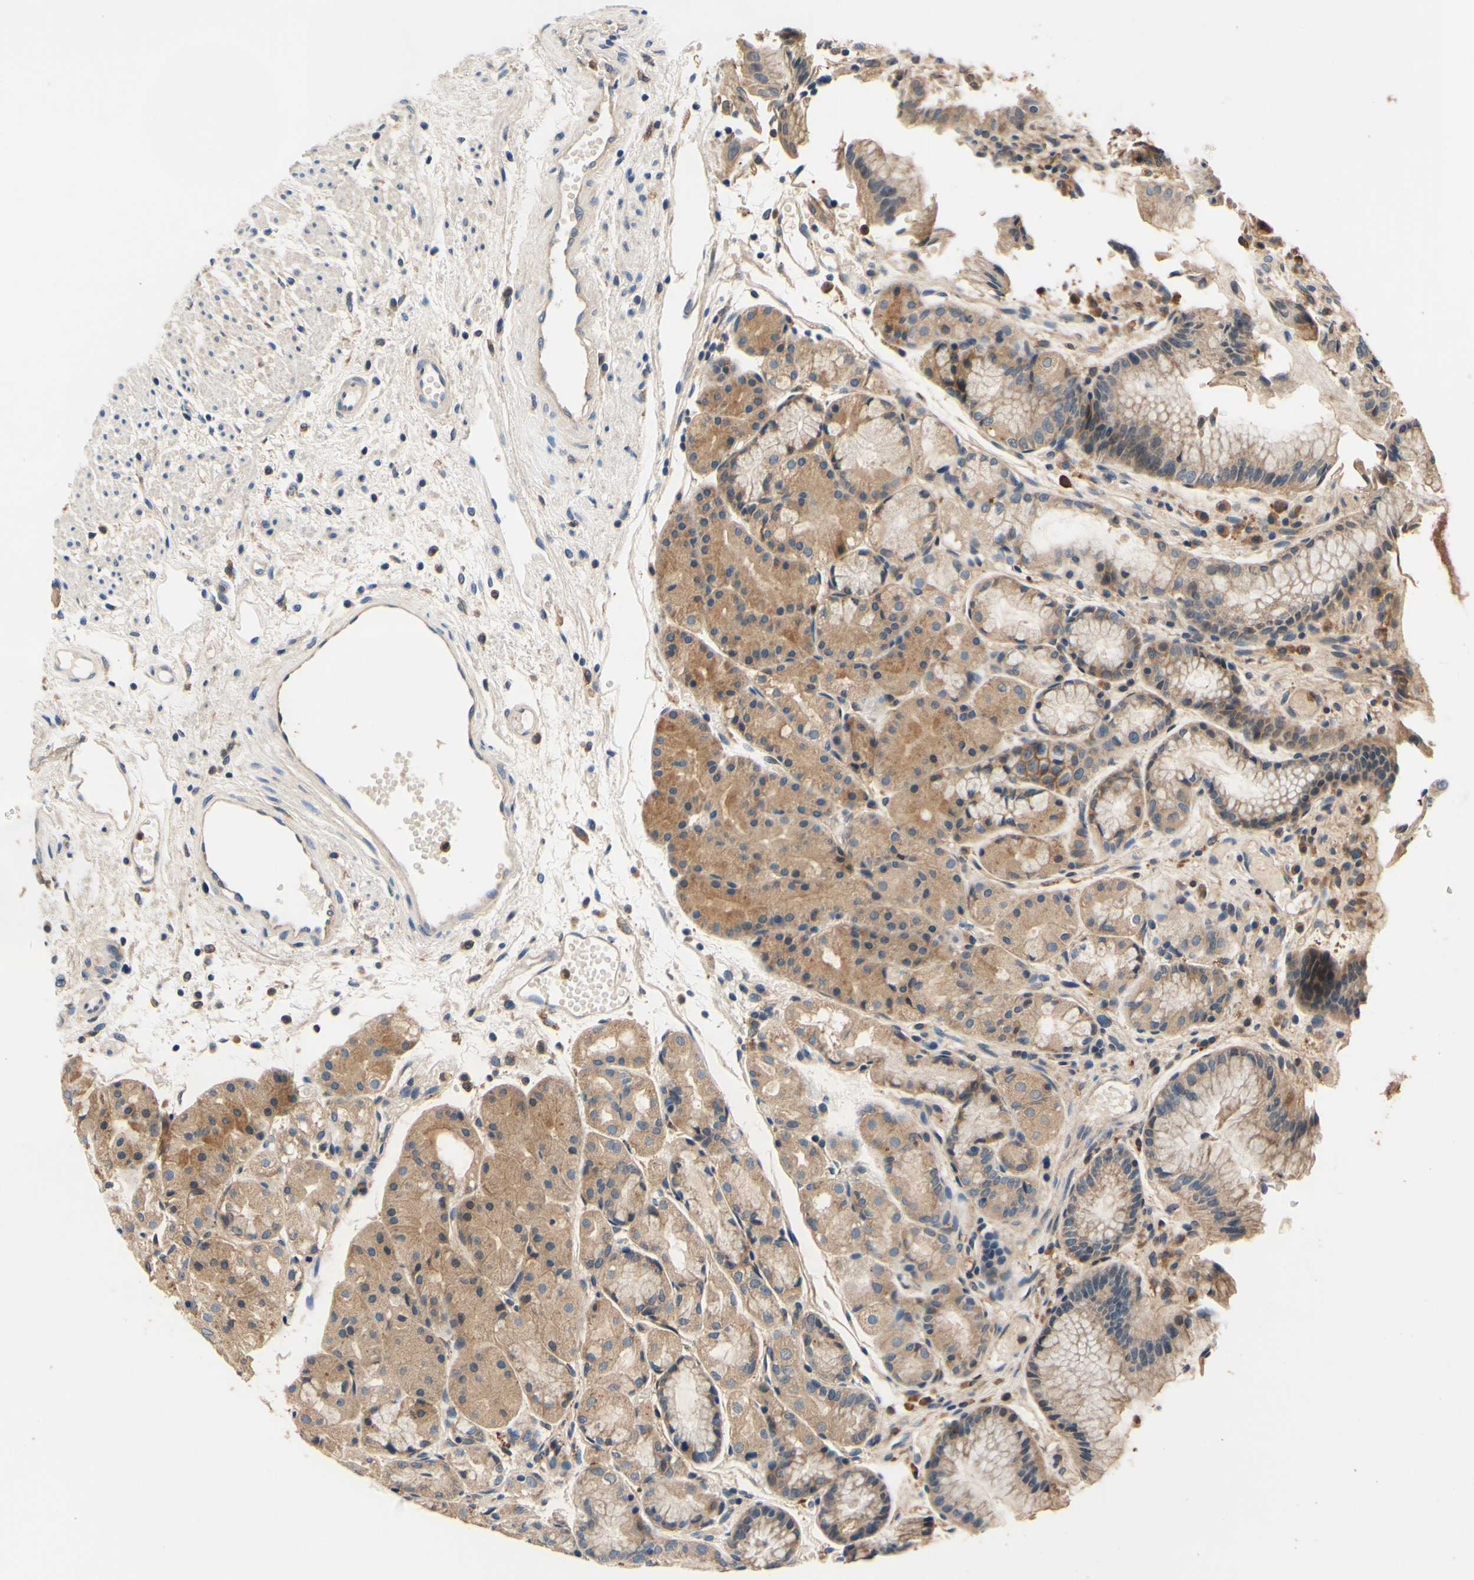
{"staining": {"intensity": "moderate", "quantity": ">75%", "location": "cytoplasmic/membranous"}, "tissue": "stomach", "cell_type": "Glandular cells", "image_type": "normal", "snomed": [{"axis": "morphology", "description": "Normal tissue, NOS"}, {"axis": "topography", "description": "Stomach, upper"}], "caption": "Protein expression analysis of normal stomach shows moderate cytoplasmic/membranous staining in approximately >75% of glandular cells. The staining is performed using DAB brown chromogen to label protein expression. The nuclei are counter-stained blue using hematoxylin.", "gene": "PLA2G4A", "patient": {"sex": "male", "age": 72}}